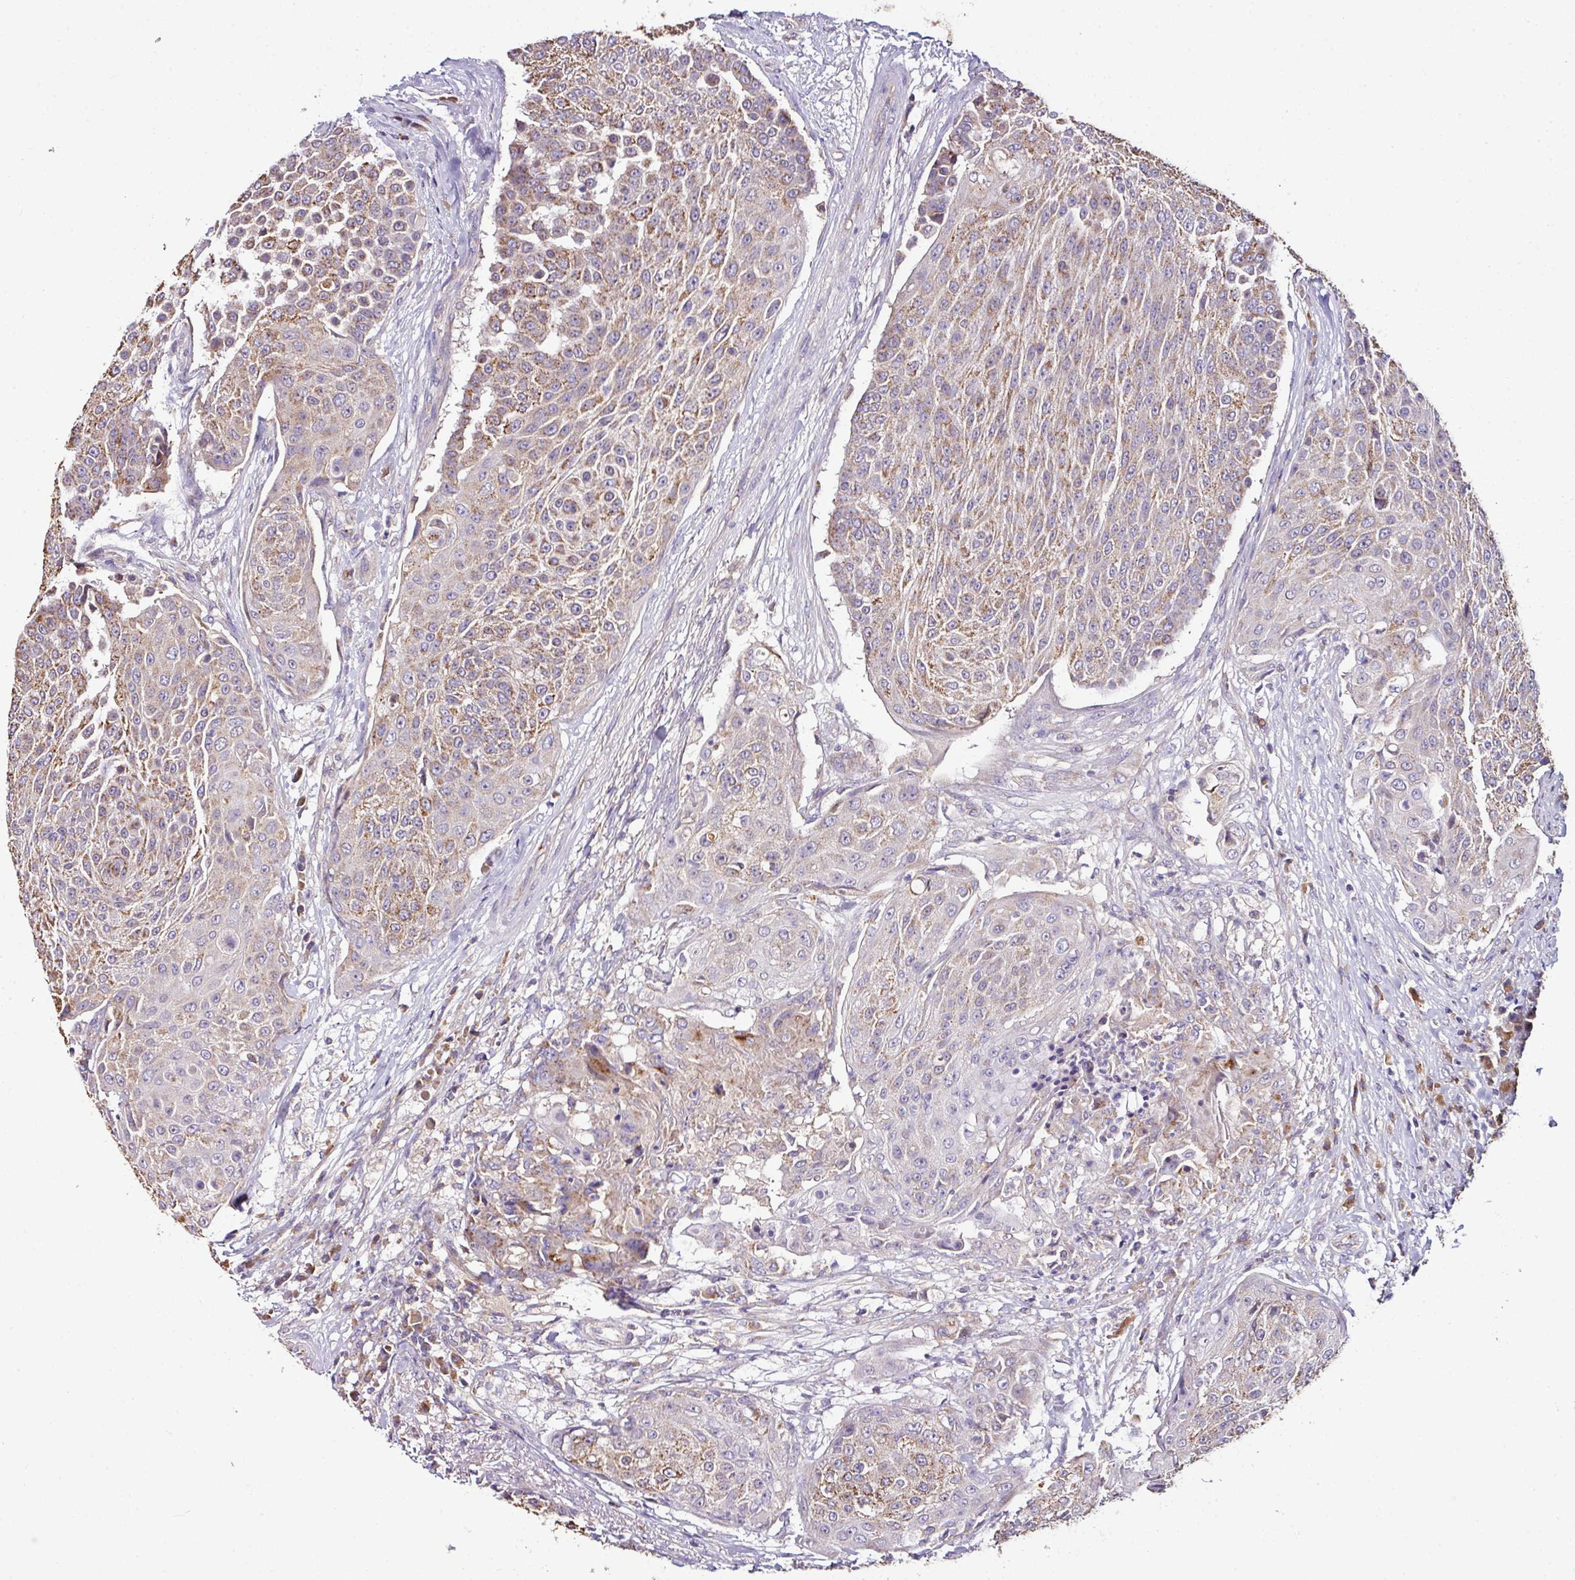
{"staining": {"intensity": "moderate", "quantity": "25%-75%", "location": "cytoplasmic/membranous"}, "tissue": "urothelial cancer", "cell_type": "Tumor cells", "image_type": "cancer", "snomed": [{"axis": "morphology", "description": "Urothelial carcinoma, High grade"}, {"axis": "topography", "description": "Urinary bladder"}], "caption": "Human urothelial carcinoma (high-grade) stained with a protein marker exhibits moderate staining in tumor cells.", "gene": "CPD", "patient": {"sex": "female", "age": 63}}